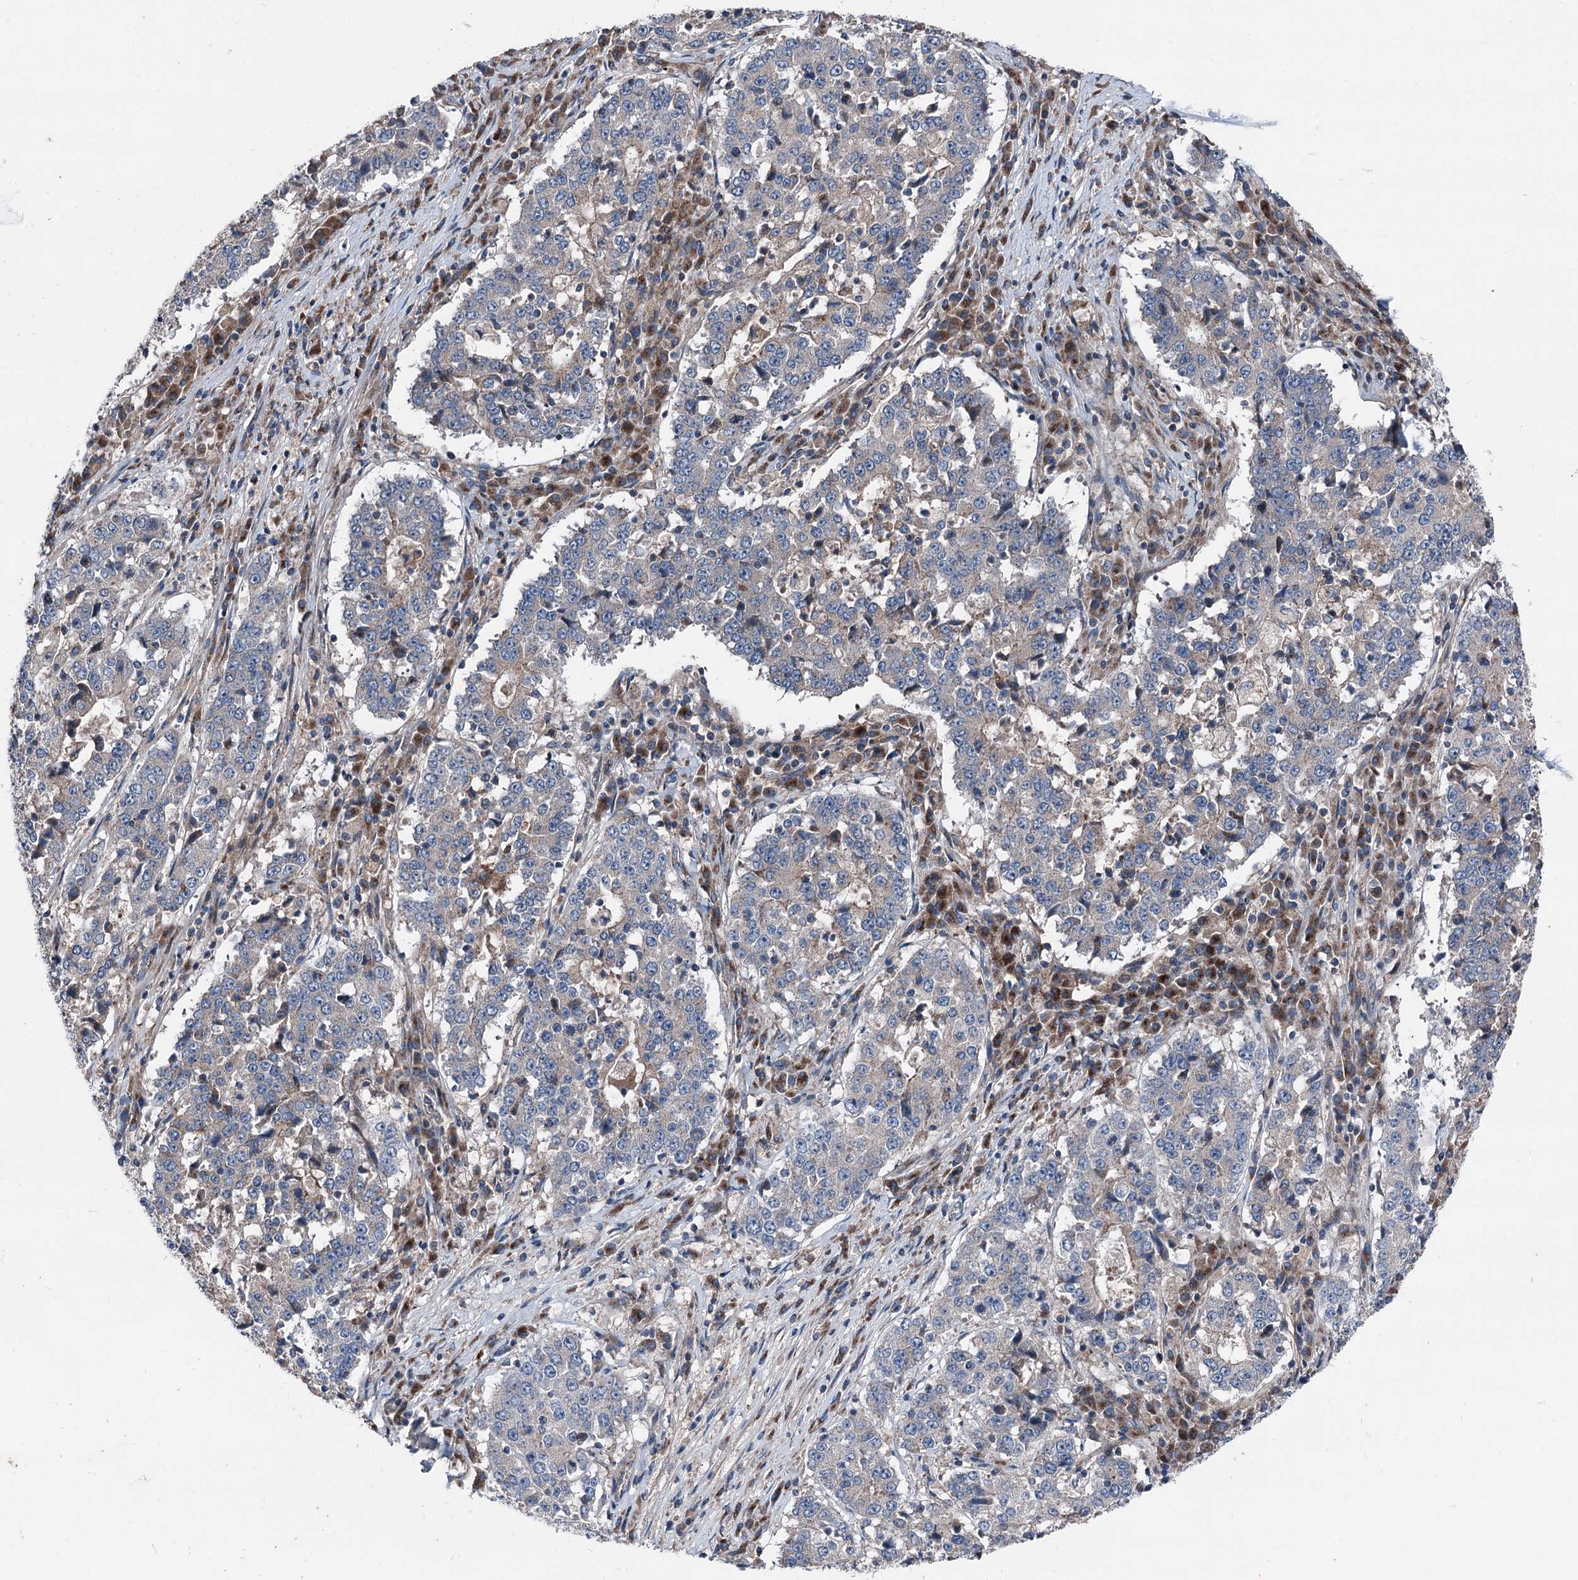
{"staining": {"intensity": "negative", "quantity": "none", "location": "none"}, "tissue": "stomach cancer", "cell_type": "Tumor cells", "image_type": "cancer", "snomed": [{"axis": "morphology", "description": "Adenocarcinoma, NOS"}, {"axis": "topography", "description": "Stomach"}], "caption": "Immunohistochemical staining of adenocarcinoma (stomach) displays no significant staining in tumor cells.", "gene": "RUFY1", "patient": {"sex": "male", "age": 59}}